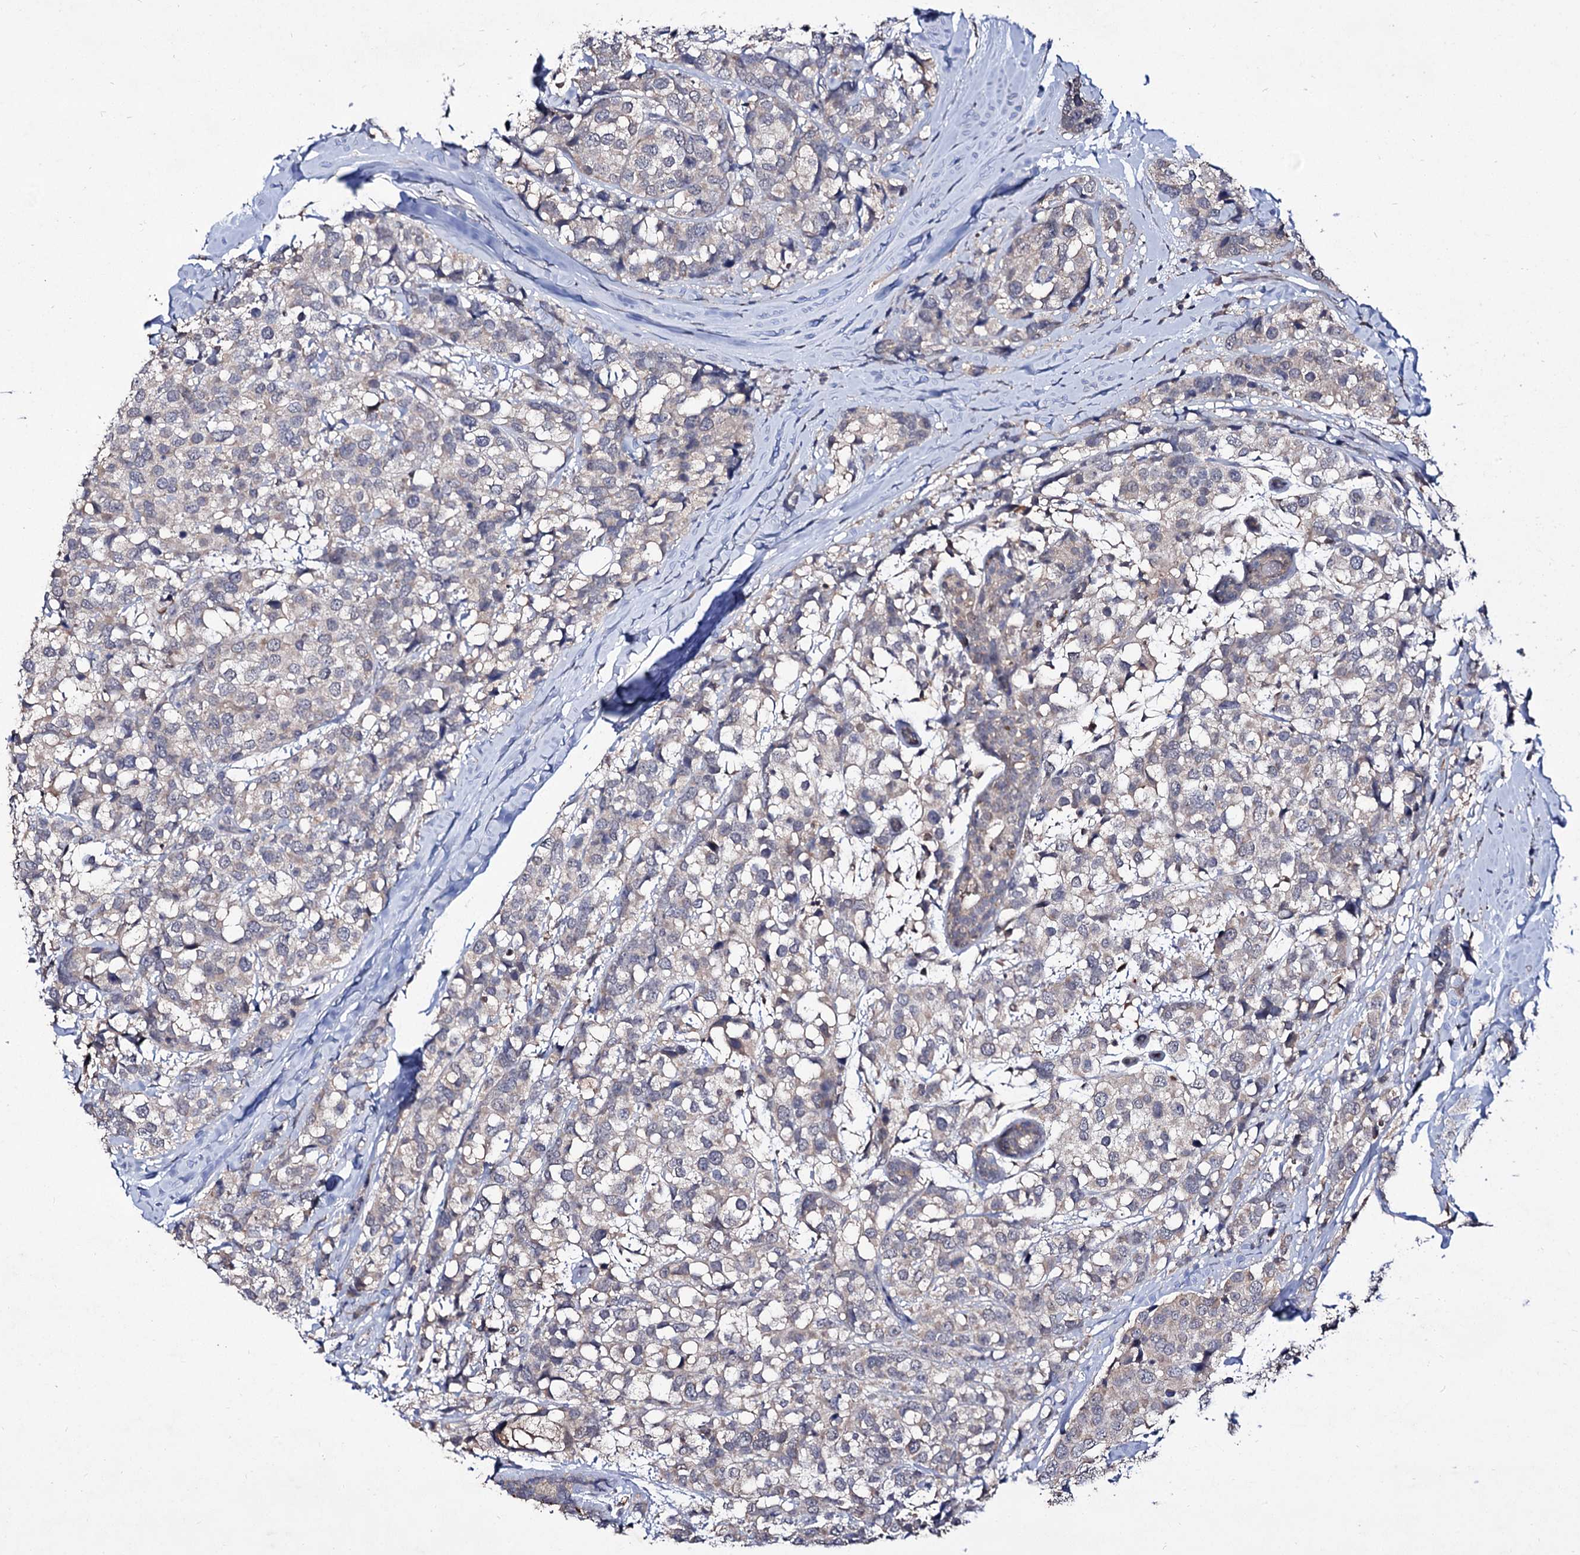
{"staining": {"intensity": "negative", "quantity": "none", "location": "none"}, "tissue": "breast cancer", "cell_type": "Tumor cells", "image_type": "cancer", "snomed": [{"axis": "morphology", "description": "Lobular carcinoma"}, {"axis": "topography", "description": "Breast"}], "caption": "High power microscopy micrograph of an immunohistochemistry micrograph of breast cancer, revealing no significant expression in tumor cells.", "gene": "ACTR6", "patient": {"sex": "female", "age": 59}}